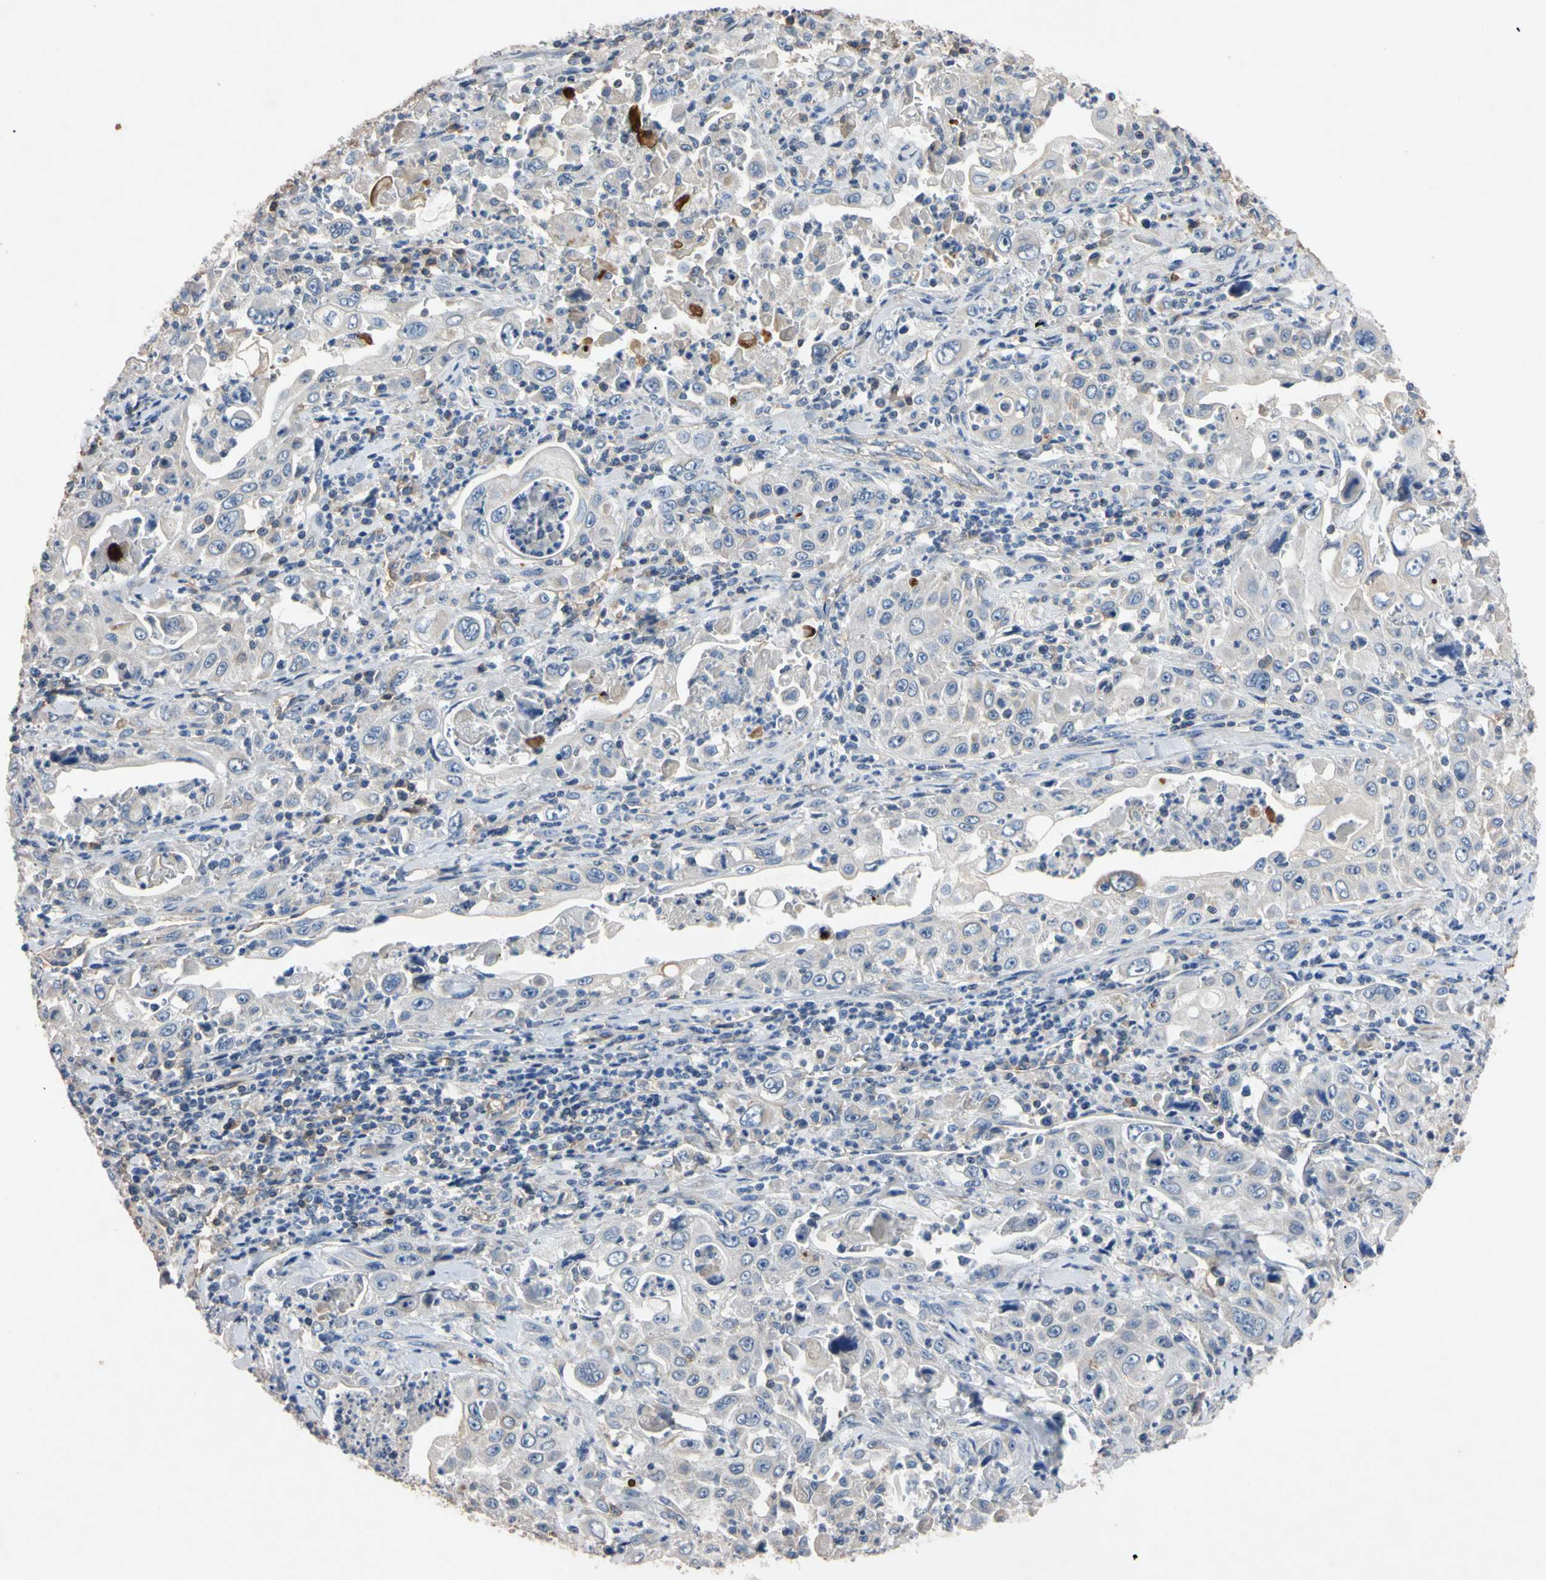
{"staining": {"intensity": "moderate", "quantity": "<25%", "location": "cytoplasmic/membranous"}, "tissue": "pancreatic cancer", "cell_type": "Tumor cells", "image_type": "cancer", "snomed": [{"axis": "morphology", "description": "Adenocarcinoma, NOS"}, {"axis": "topography", "description": "Pancreas"}], "caption": "Pancreatic cancer (adenocarcinoma) stained with a protein marker demonstrates moderate staining in tumor cells.", "gene": "PNKD", "patient": {"sex": "male", "age": 70}}